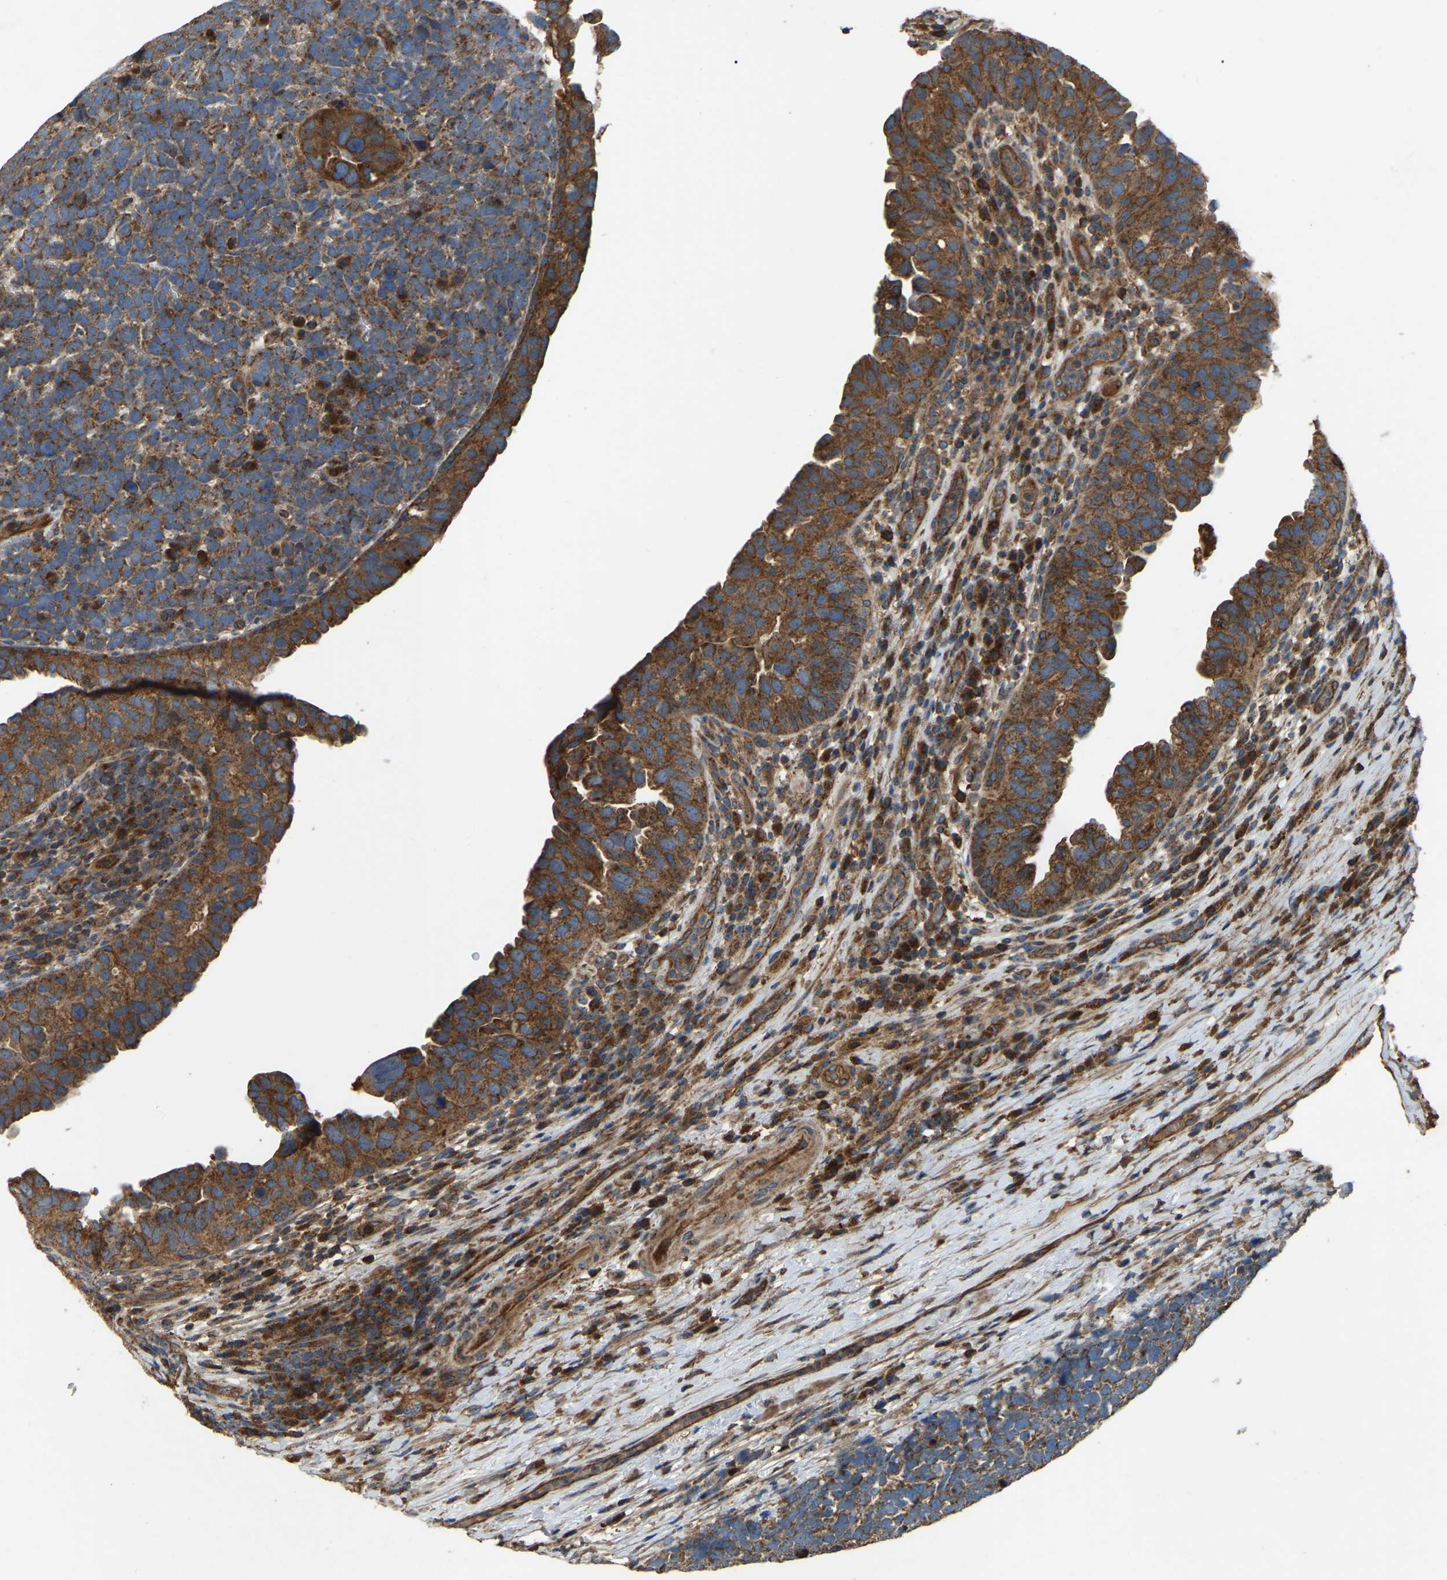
{"staining": {"intensity": "moderate", "quantity": ">75%", "location": "cytoplasmic/membranous"}, "tissue": "urothelial cancer", "cell_type": "Tumor cells", "image_type": "cancer", "snomed": [{"axis": "morphology", "description": "Urothelial carcinoma, High grade"}, {"axis": "topography", "description": "Urinary bladder"}], "caption": "Tumor cells show medium levels of moderate cytoplasmic/membranous staining in approximately >75% of cells in human high-grade urothelial carcinoma. Nuclei are stained in blue.", "gene": "SAMD9L", "patient": {"sex": "female", "age": 82}}